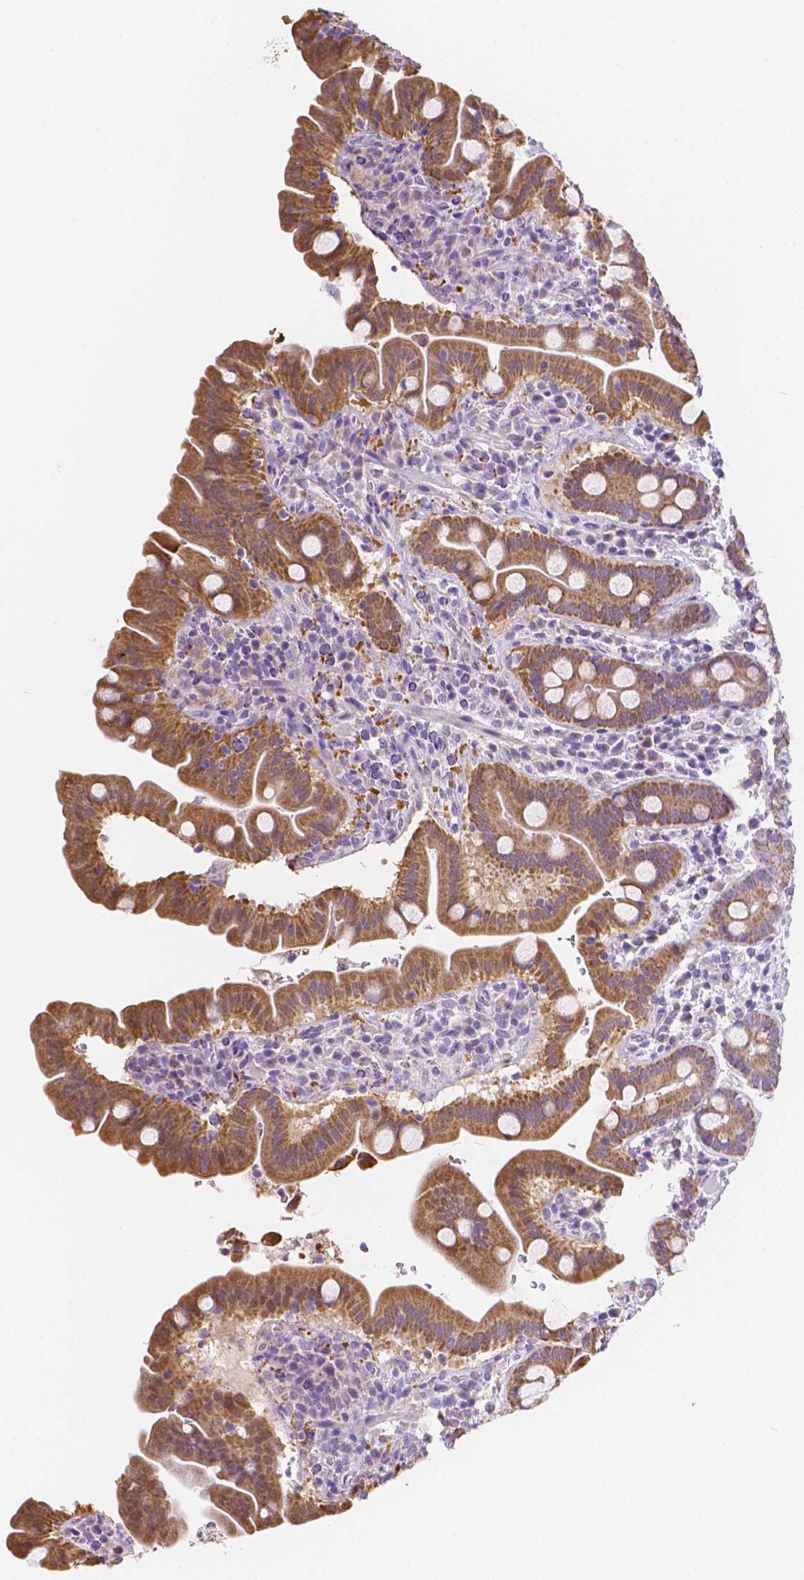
{"staining": {"intensity": "moderate", "quantity": ">75%", "location": "cytoplasmic/membranous"}, "tissue": "small intestine", "cell_type": "Glandular cells", "image_type": "normal", "snomed": [{"axis": "morphology", "description": "Normal tissue, NOS"}, {"axis": "topography", "description": "Small intestine"}], "caption": "Immunohistochemical staining of benign small intestine demonstrates >75% levels of moderate cytoplasmic/membranous protein staining in about >75% of glandular cells. Ihc stains the protein of interest in brown and the nuclei are stained blue.", "gene": "TMEM130", "patient": {"sex": "male", "age": 26}}